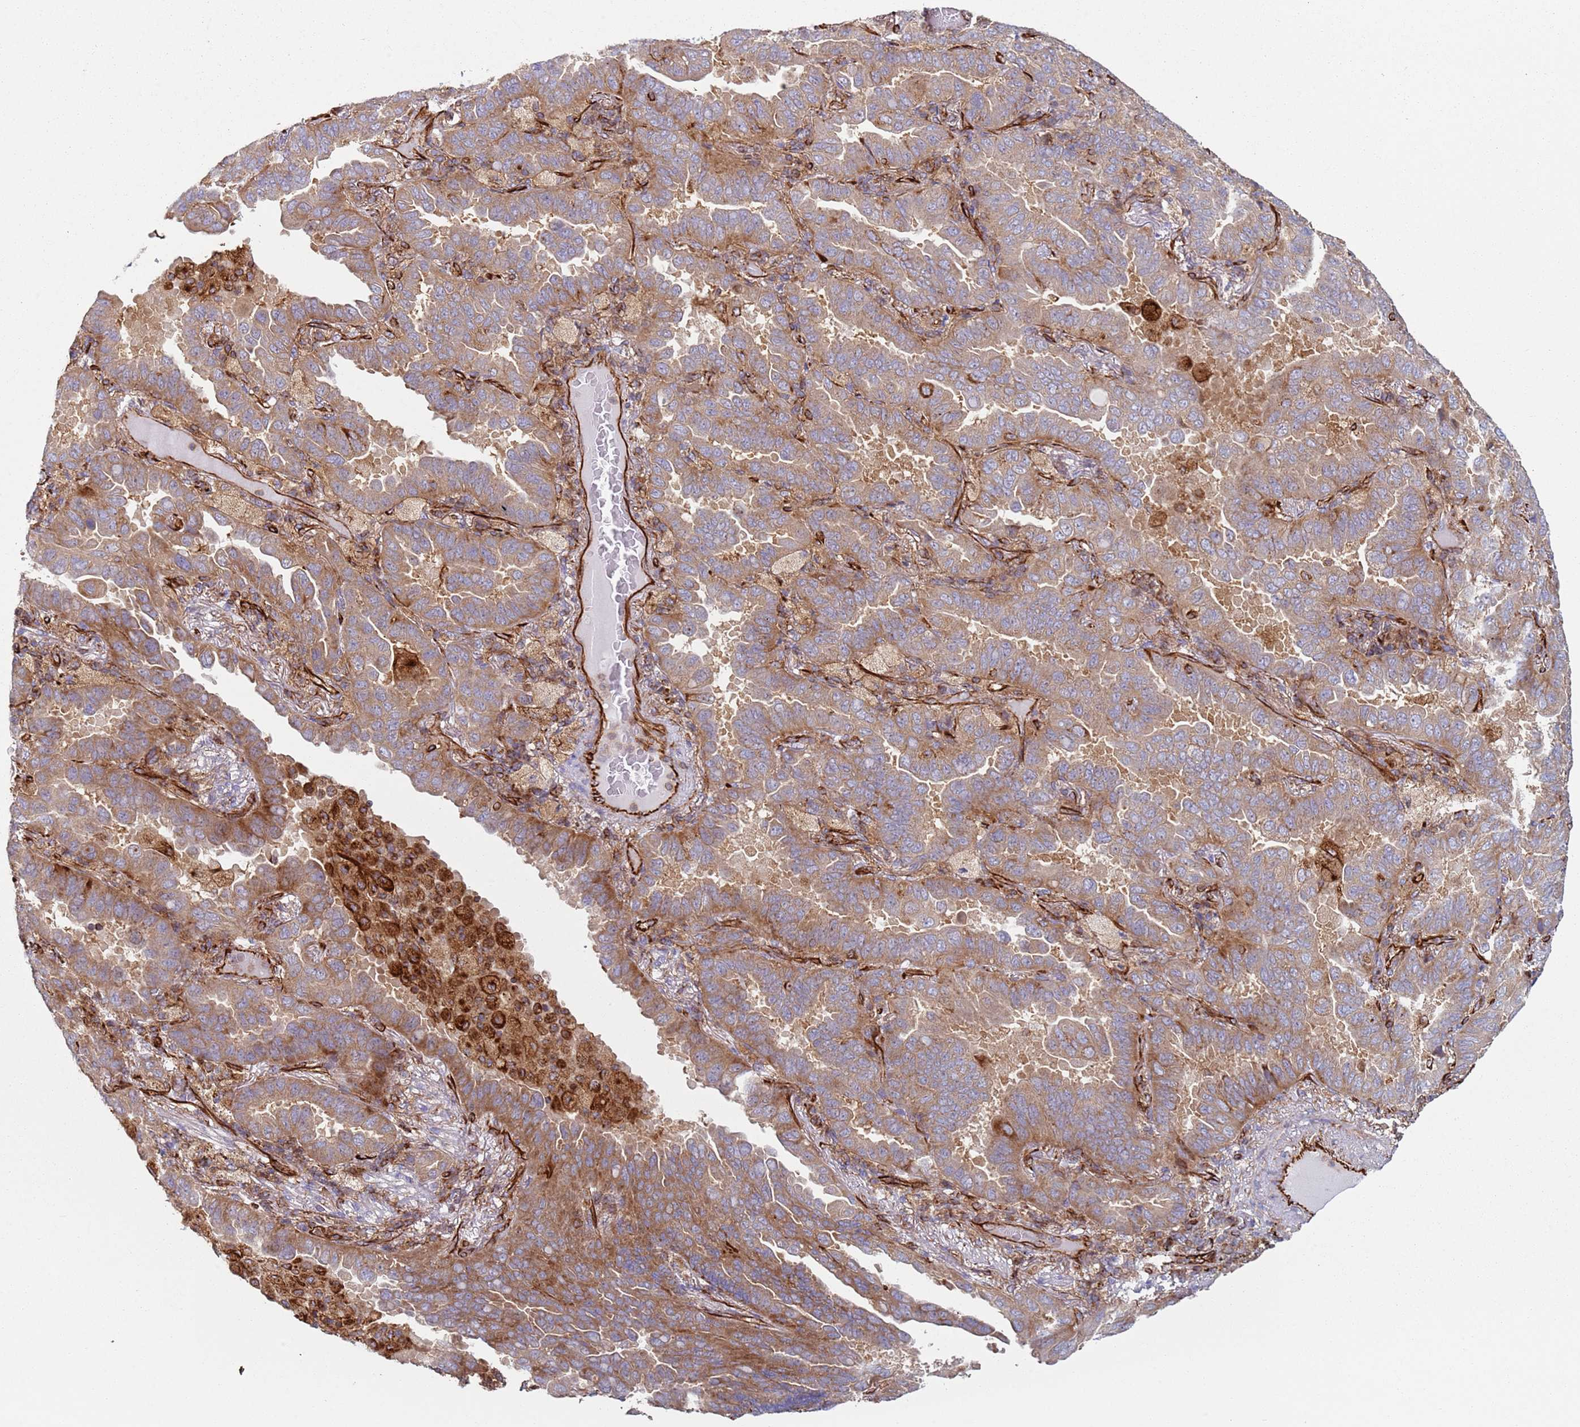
{"staining": {"intensity": "moderate", "quantity": ">75%", "location": "cytoplasmic/membranous"}, "tissue": "lung cancer", "cell_type": "Tumor cells", "image_type": "cancer", "snomed": [{"axis": "morphology", "description": "Adenocarcinoma, NOS"}, {"axis": "topography", "description": "Lung"}], "caption": "High-magnification brightfield microscopy of lung adenocarcinoma stained with DAB (3,3'-diaminobenzidine) (brown) and counterstained with hematoxylin (blue). tumor cells exhibit moderate cytoplasmic/membranous expression is seen in approximately>75% of cells. Immunohistochemistry (ihc) stains the protein in brown and the nuclei are stained blue.", "gene": "SNAPIN", "patient": {"sex": "male", "age": 64}}